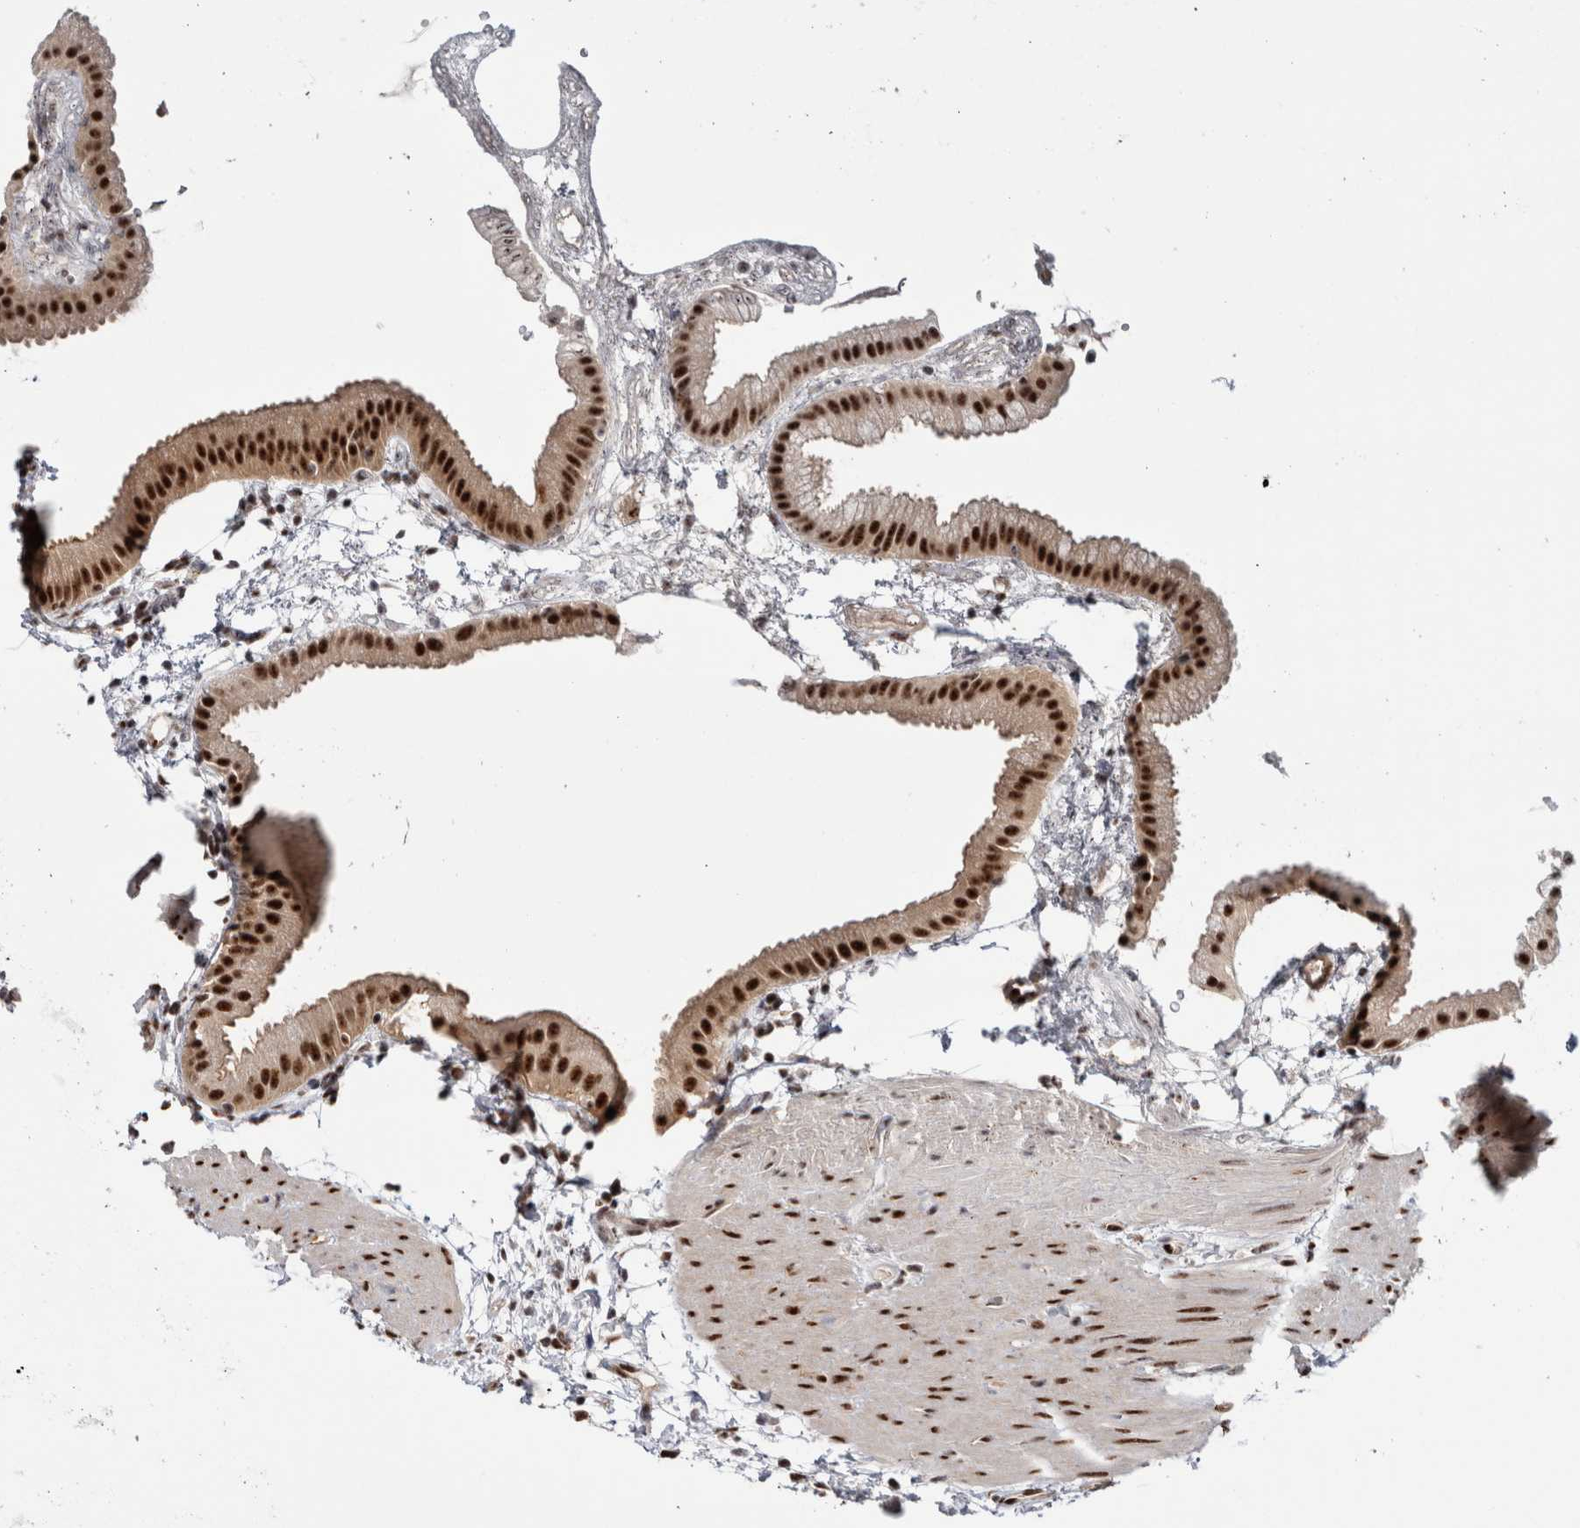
{"staining": {"intensity": "strong", "quantity": ">75%", "location": "cytoplasmic/membranous,nuclear"}, "tissue": "gallbladder", "cell_type": "Glandular cells", "image_type": "normal", "snomed": [{"axis": "morphology", "description": "Normal tissue, NOS"}, {"axis": "topography", "description": "Gallbladder"}], "caption": "A micrograph of human gallbladder stained for a protein demonstrates strong cytoplasmic/membranous,nuclear brown staining in glandular cells.", "gene": "MKNK1", "patient": {"sex": "female", "age": 64}}